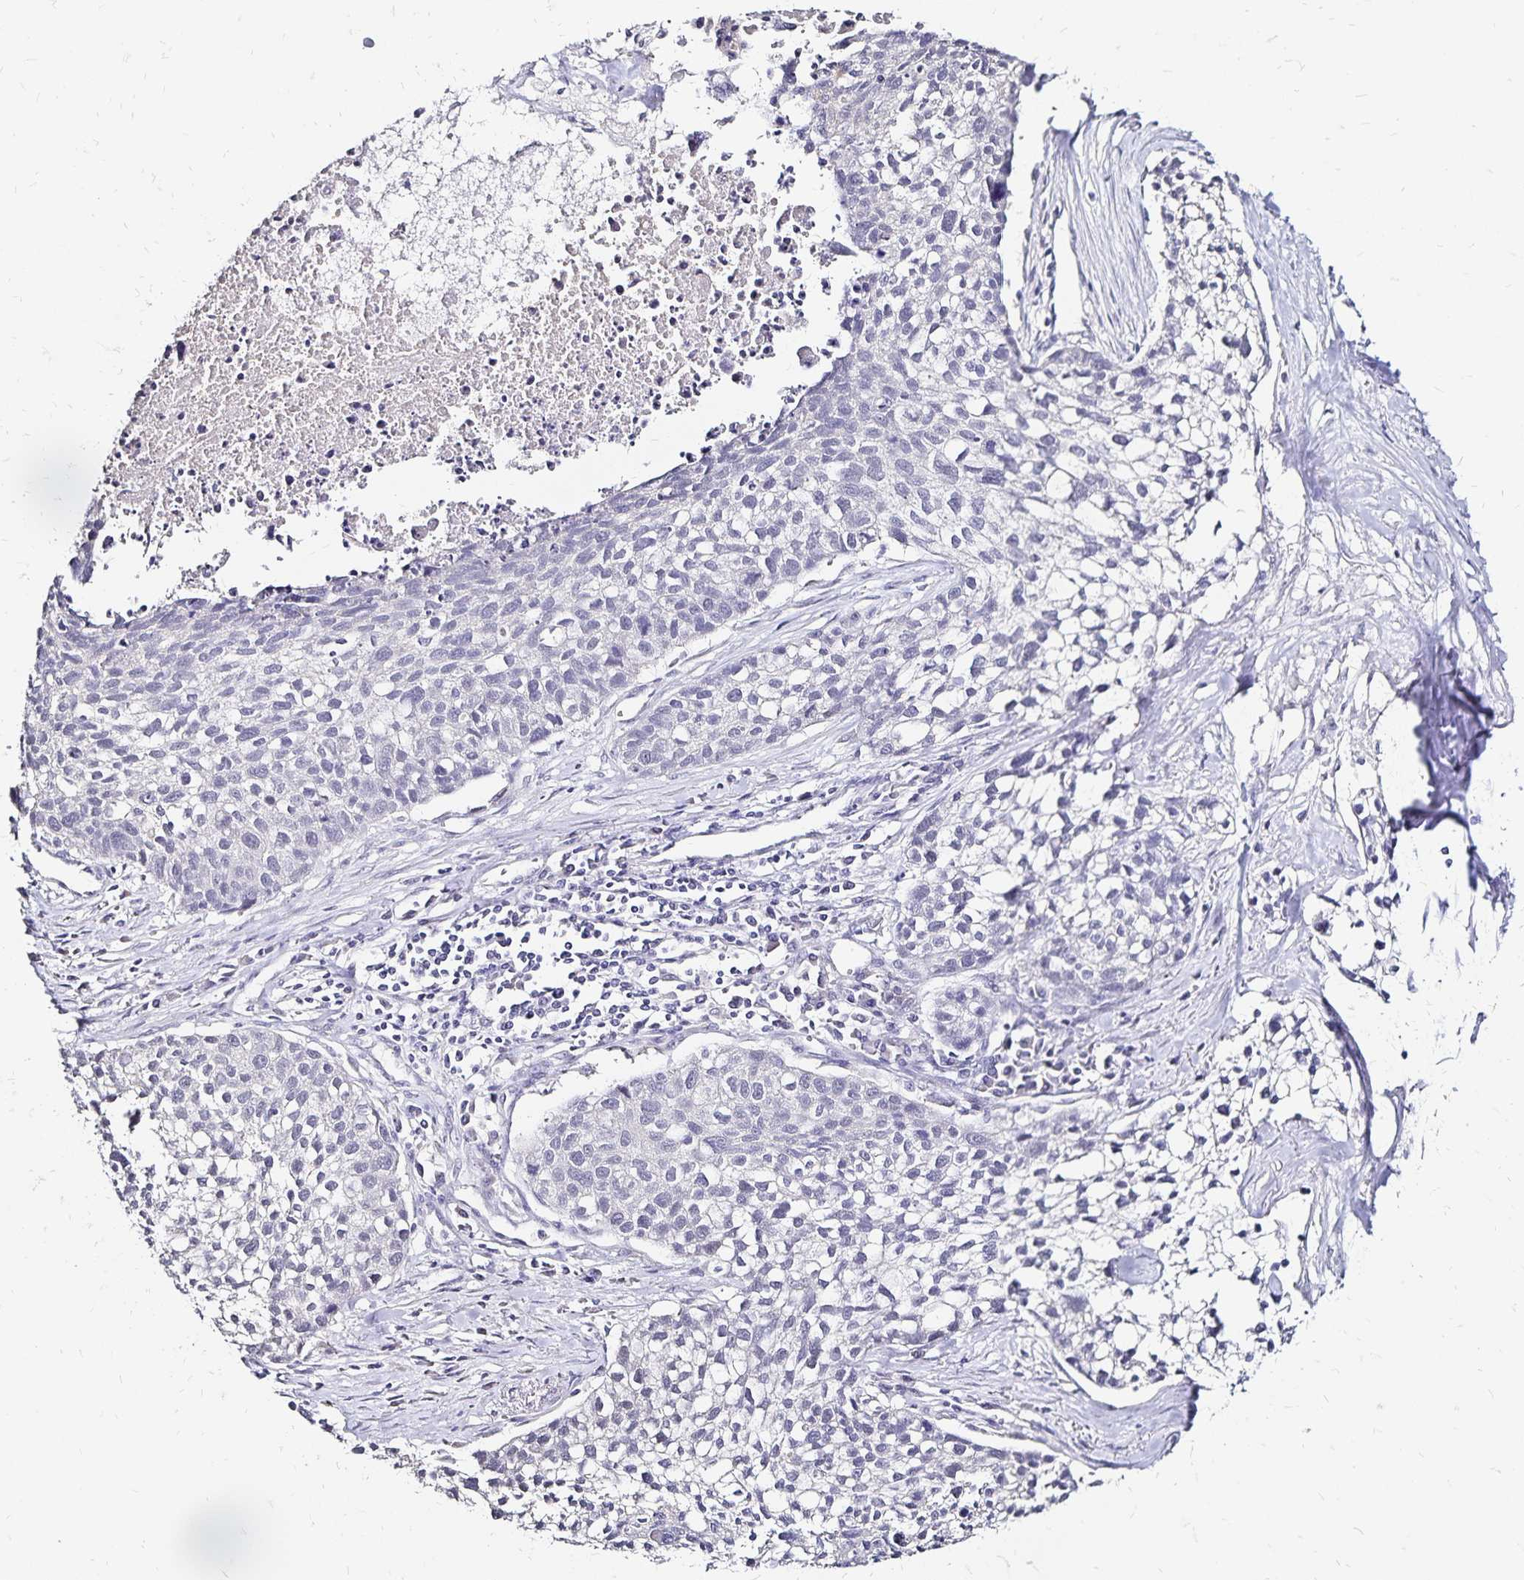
{"staining": {"intensity": "negative", "quantity": "none", "location": "none"}, "tissue": "lung cancer", "cell_type": "Tumor cells", "image_type": "cancer", "snomed": [{"axis": "morphology", "description": "Squamous cell carcinoma, NOS"}, {"axis": "topography", "description": "Lung"}], "caption": "The immunohistochemistry (IHC) photomicrograph has no significant expression in tumor cells of lung cancer (squamous cell carcinoma) tissue.", "gene": "SLC5A1", "patient": {"sex": "male", "age": 74}}